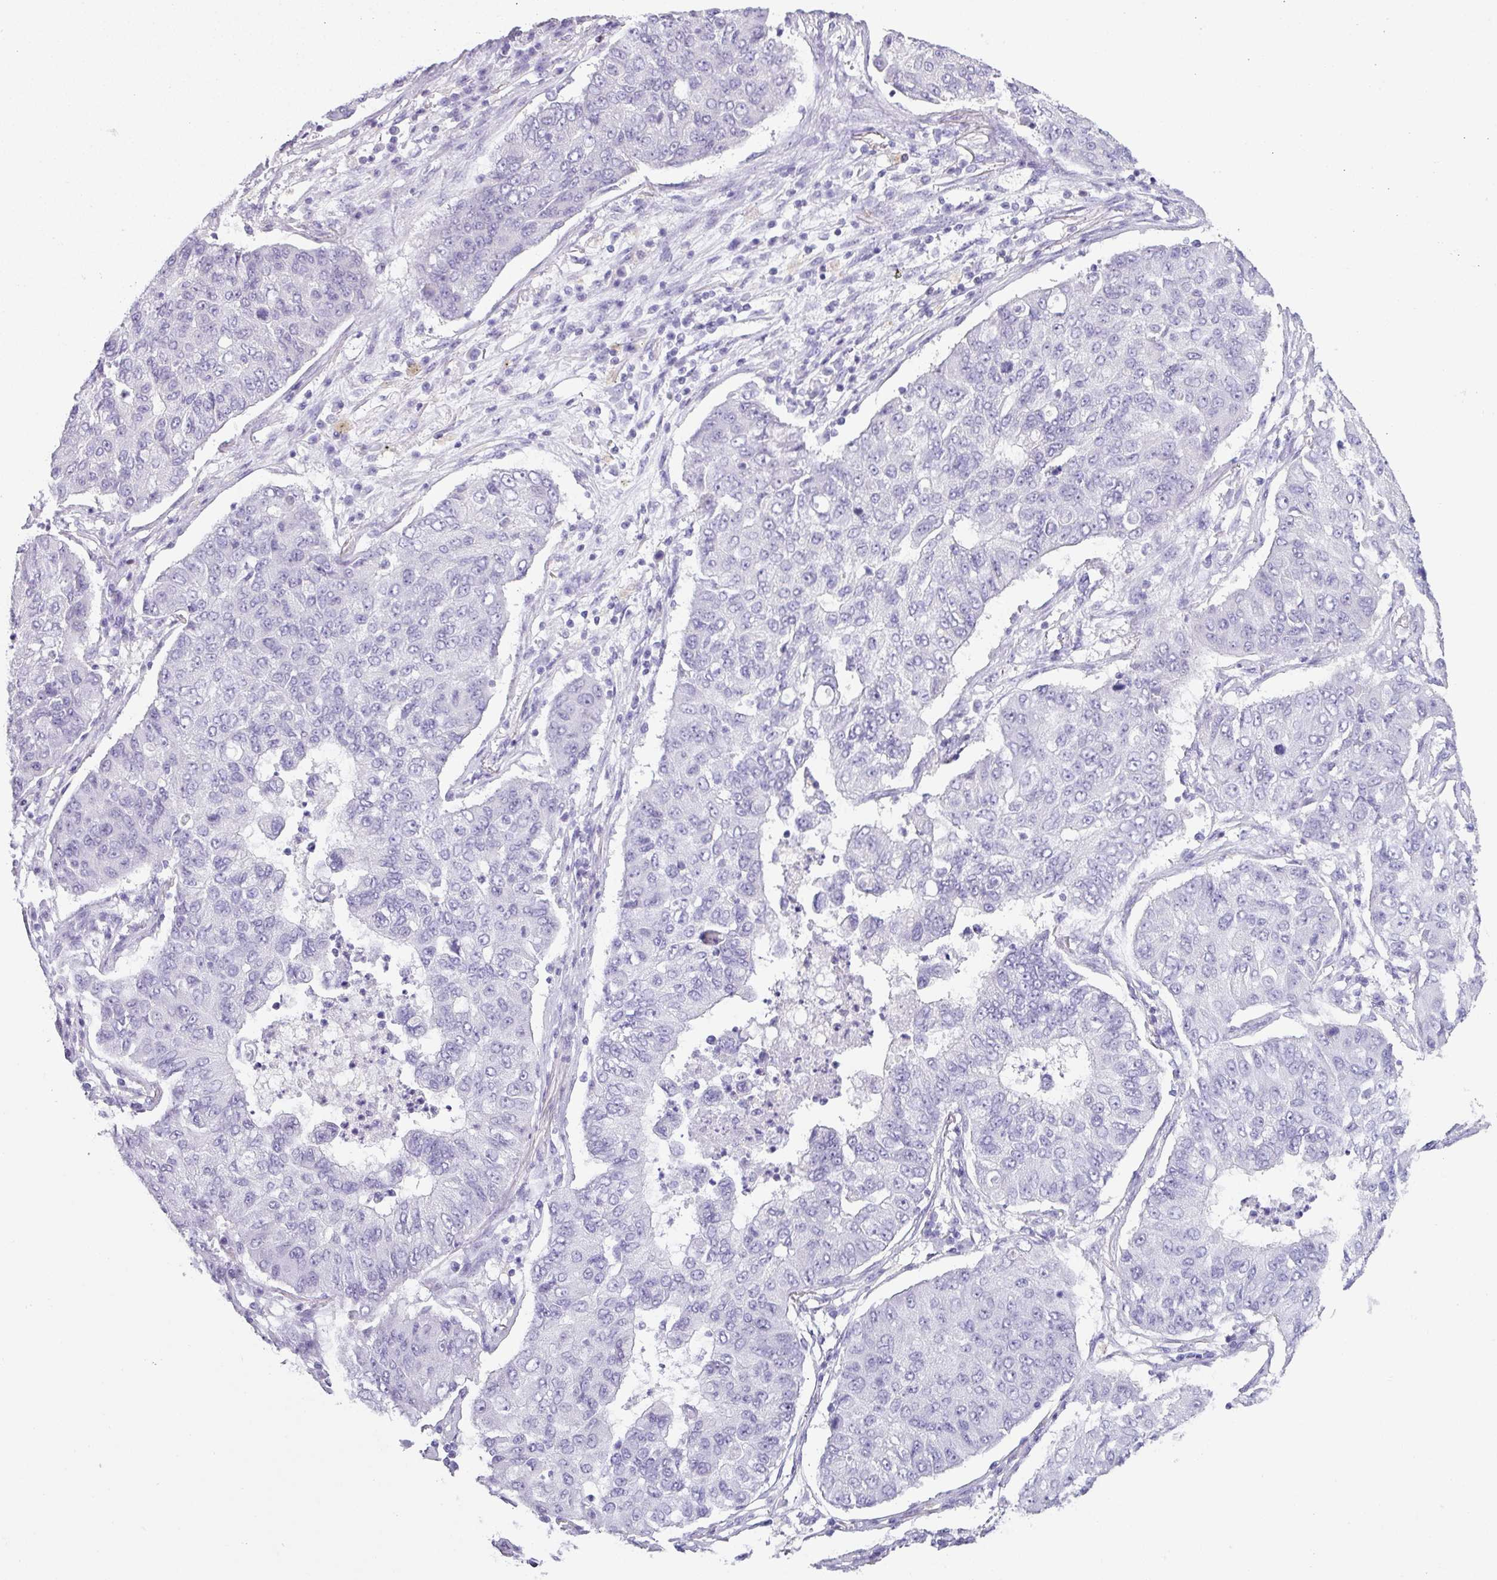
{"staining": {"intensity": "negative", "quantity": "none", "location": "none"}, "tissue": "lung cancer", "cell_type": "Tumor cells", "image_type": "cancer", "snomed": [{"axis": "morphology", "description": "Squamous cell carcinoma, NOS"}, {"axis": "topography", "description": "Lung"}], "caption": "The micrograph demonstrates no significant expression in tumor cells of lung cancer (squamous cell carcinoma).", "gene": "STAT5A", "patient": {"sex": "male", "age": 74}}